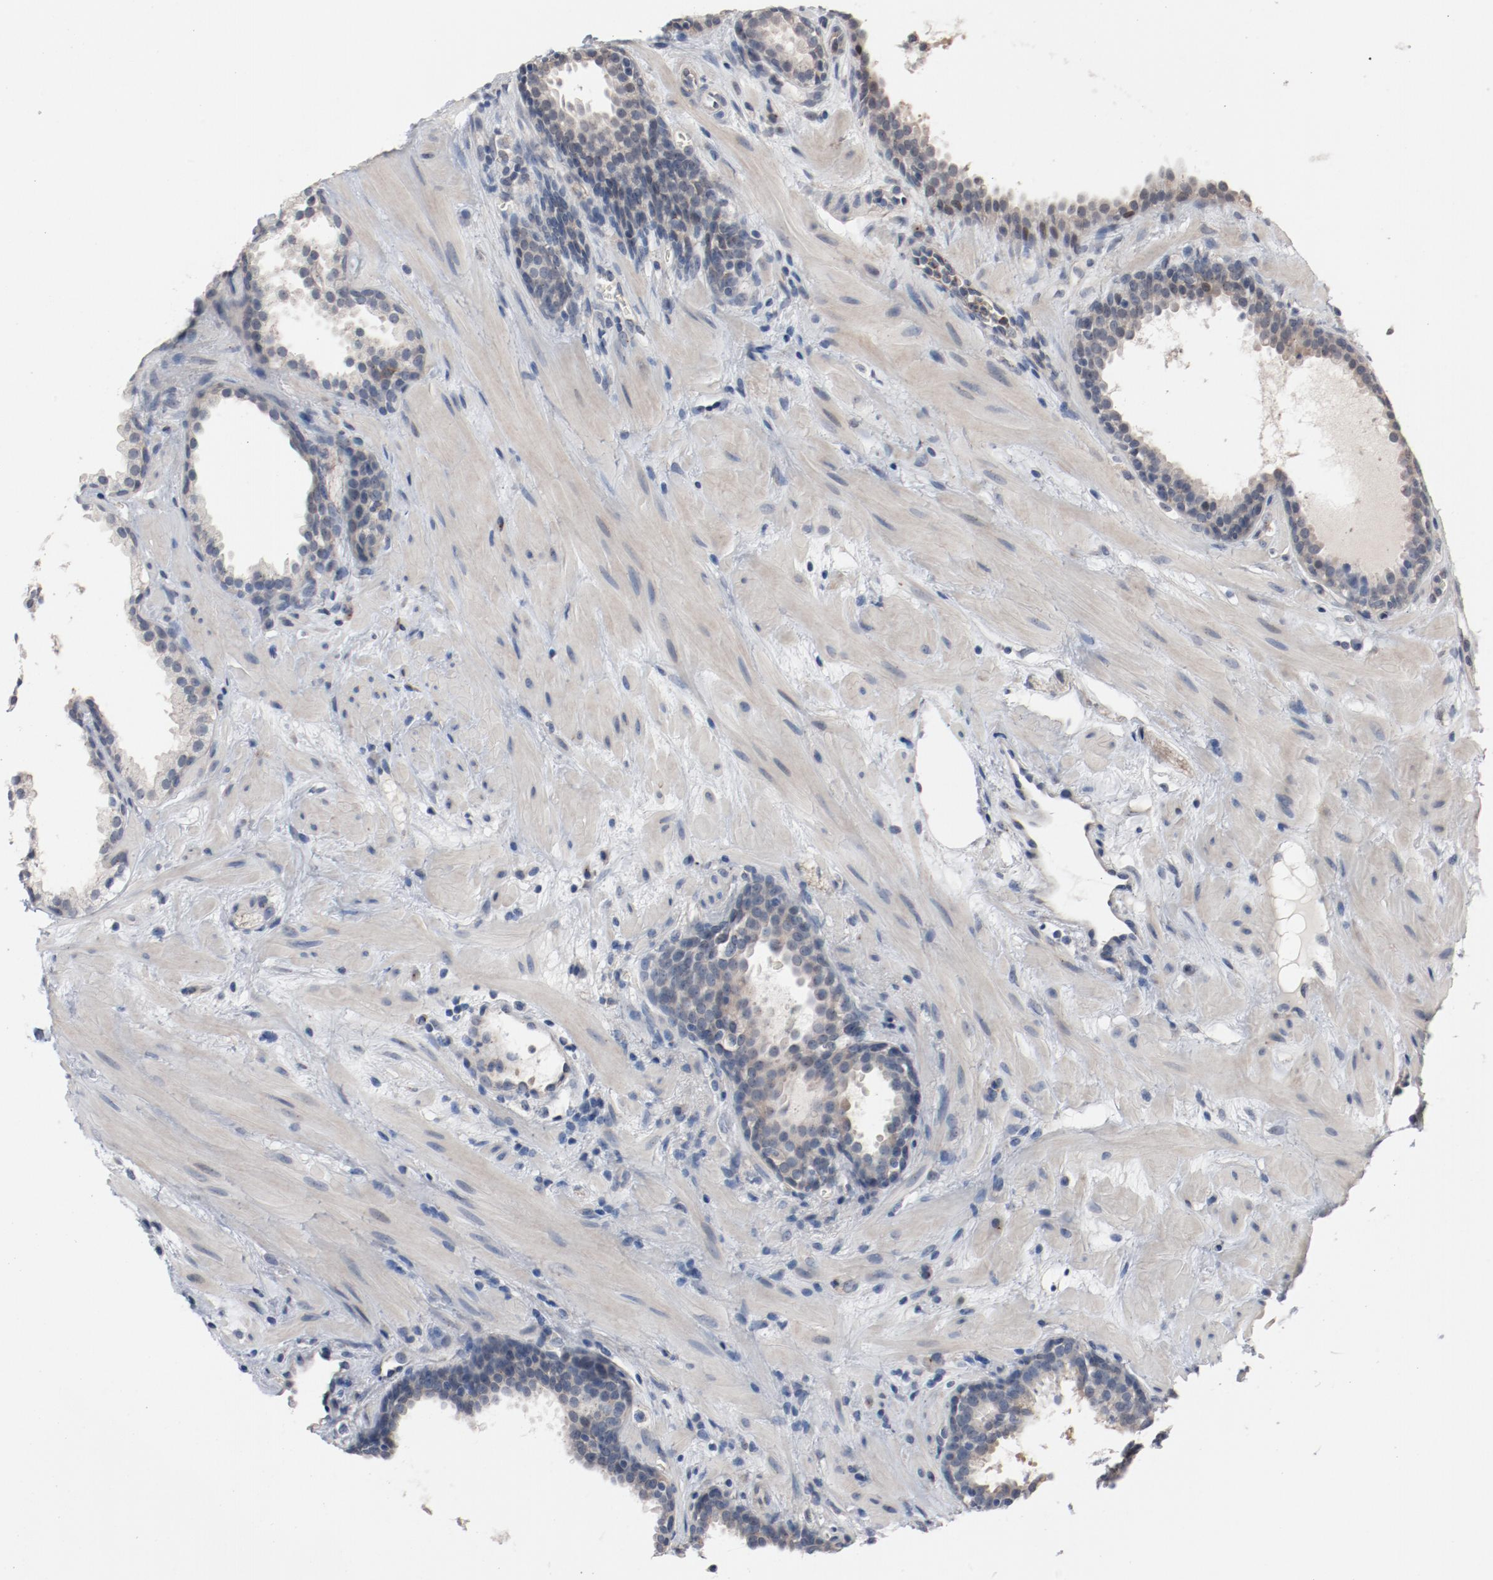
{"staining": {"intensity": "moderate", "quantity": ">75%", "location": "cytoplasmic/membranous"}, "tissue": "prostate cancer", "cell_type": "Tumor cells", "image_type": "cancer", "snomed": [{"axis": "morphology", "description": "Adenocarcinoma, Low grade"}, {"axis": "topography", "description": "Prostate"}], "caption": "IHC histopathology image of neoplastic tissue: human prostate cancer stained using IHC demonstrates medium levels of moderate protein expression localized specifically in the cytoplasmic/membranous of tumor cells, appearing as a cytoplasmic/membranous brown color.", "gene": "DNAL4", "patient": {"sex": "male", "age": 57}}